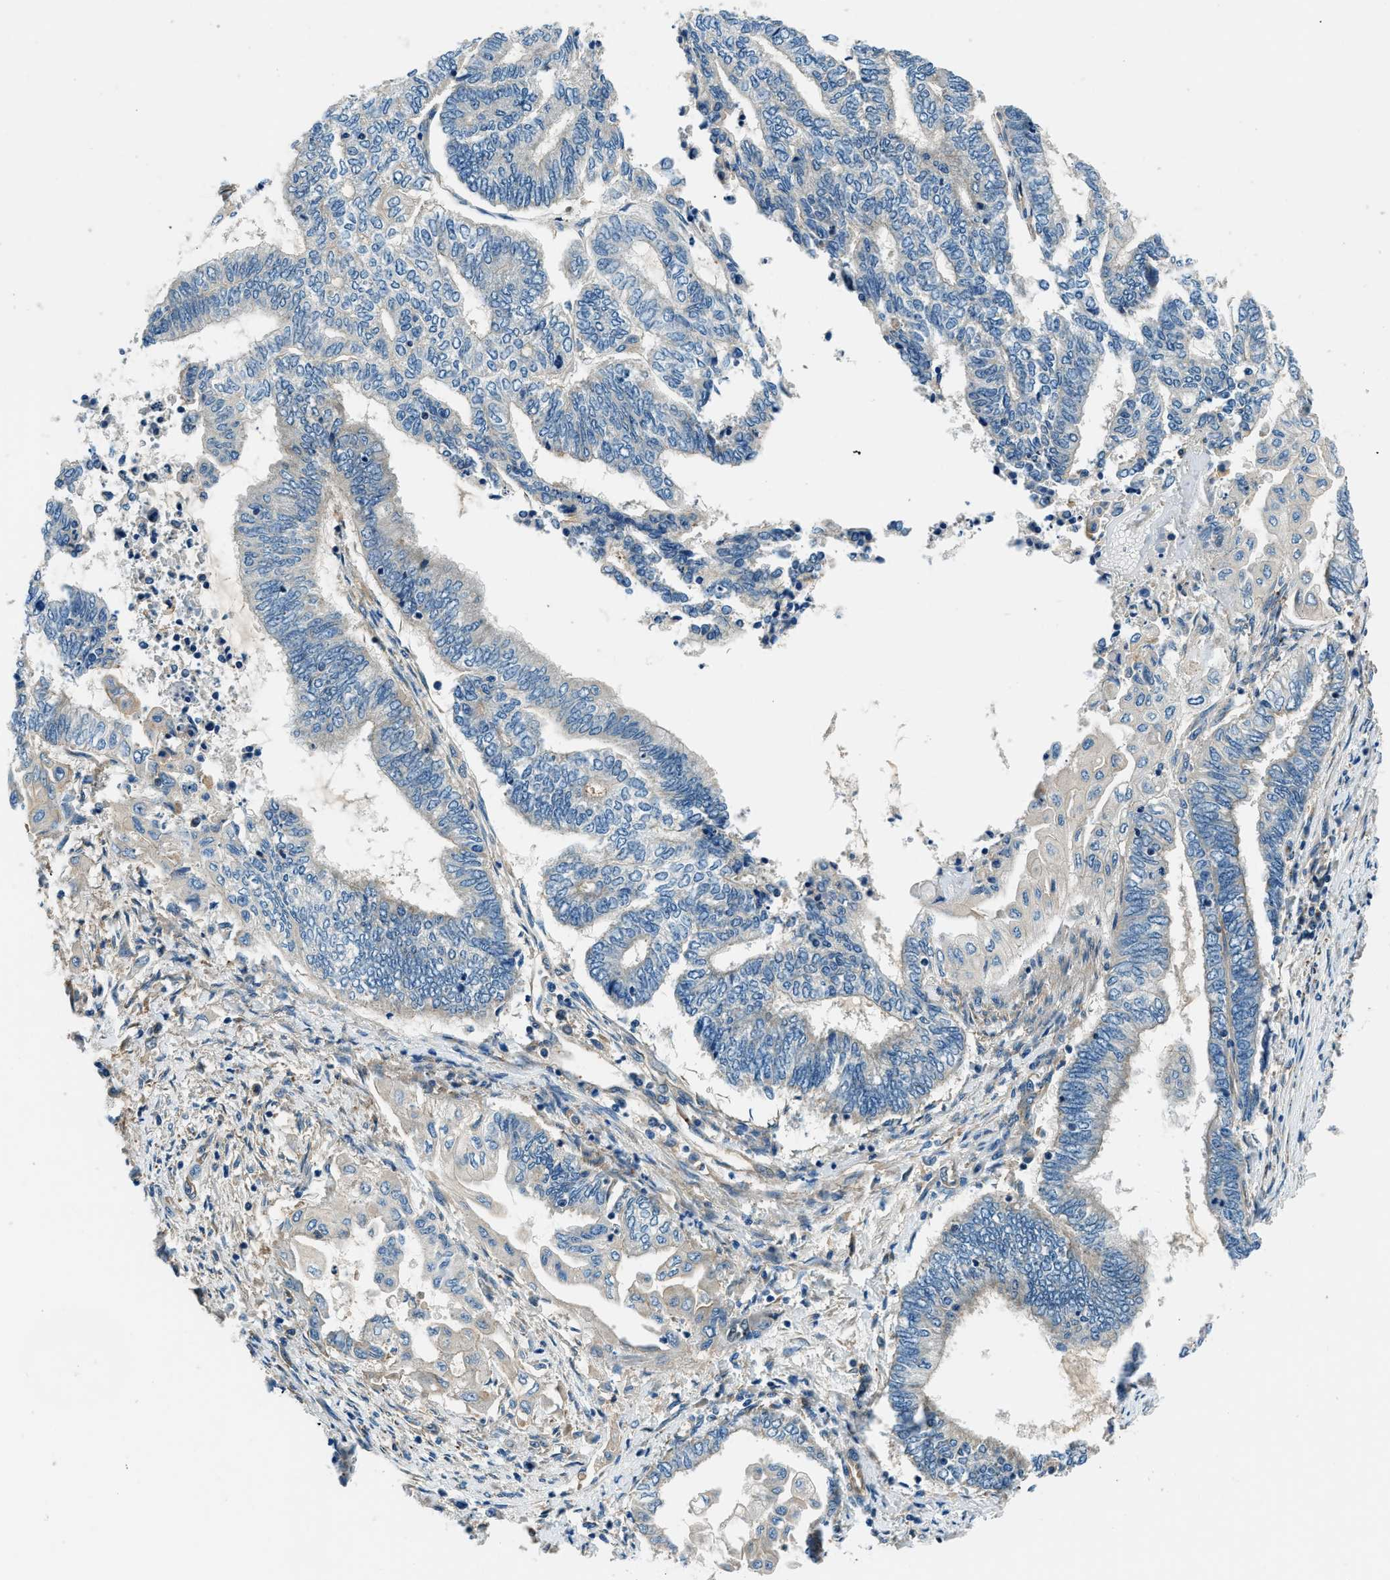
{"staining": {"intensity": "negative", "quantity": "none", "location": "none"}, "tissue": "endometrial cancer", "cell_type": "Tumor cells", "image_type": "cancer", "snomed": [{"axis": "morphology", "description": "Adenocarcinoma, NOS"}, {"axis": "topography", "description": "Uterus"}, {"axis": "topography", "description": "Endometrium"}], "caption": "DAB immunohistochemical staining of endometrial cancer (adenocarcinoma) displays no significant positivity in tumor cells.", "gene": "SLC19A2", "patient": {"sex": "female", "age": 70}}